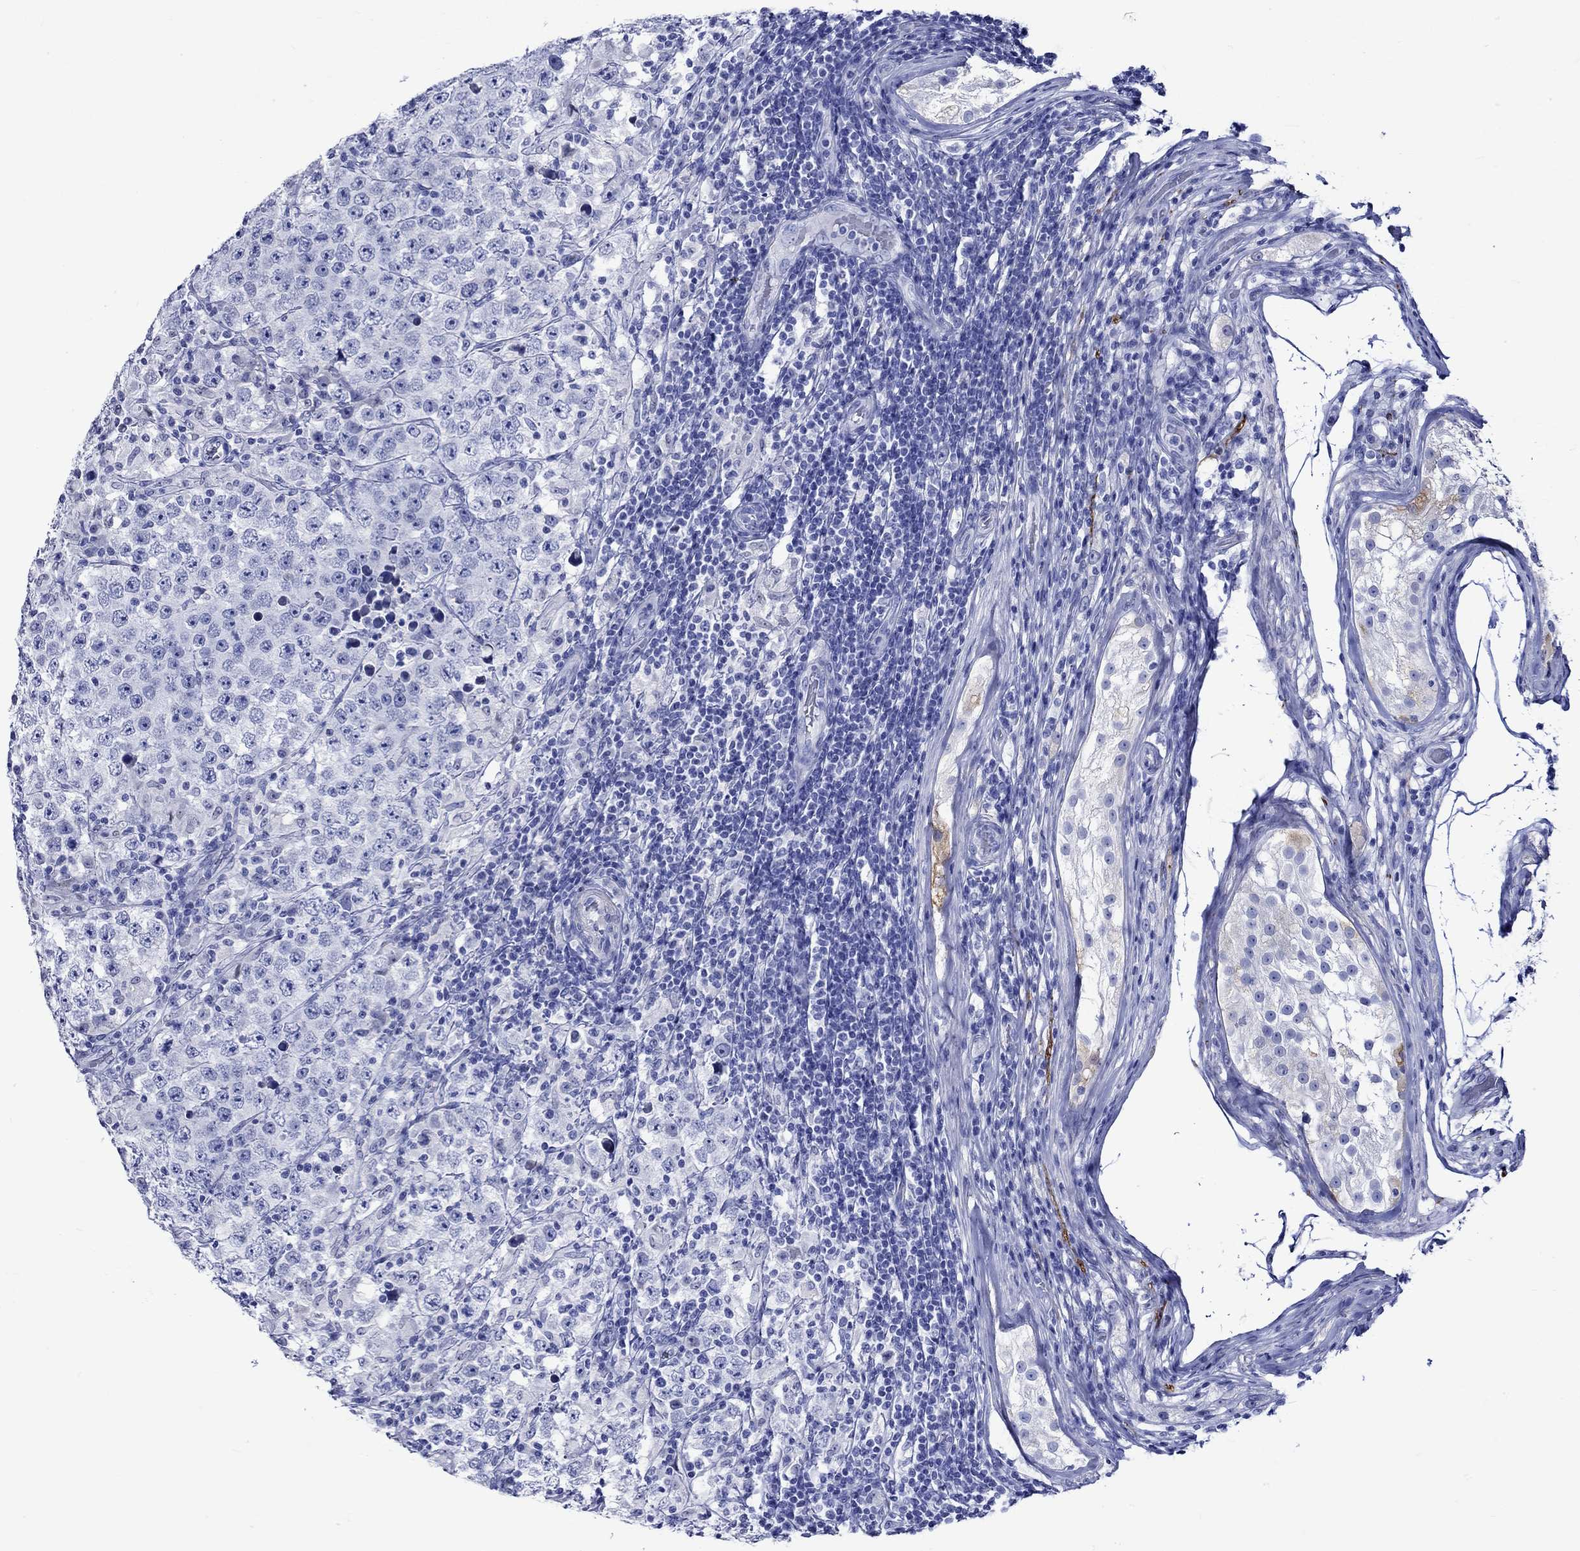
{"staining": {"intensity": "negative", "quantity": "none", "location": "none"}, "tissue": "testis cancer", "cell_type": "Tumor cells", "image_type": "cancer", "snomed": [{"axis": "morphology", "description": "Seminoma, NOS"}, {"axis": "morphology", "description": "Carcinoma, Embryonal, NOS"}, {"axis": "topography", "description": "Testis"}], "caption": "IHC histopathology image of neoplastic tissue: testis cancer stained with DAB reveals no significant protein staining in tumor cells.", "gene": "CRYAB", "patient": {"sex": "male", "age": 41}}